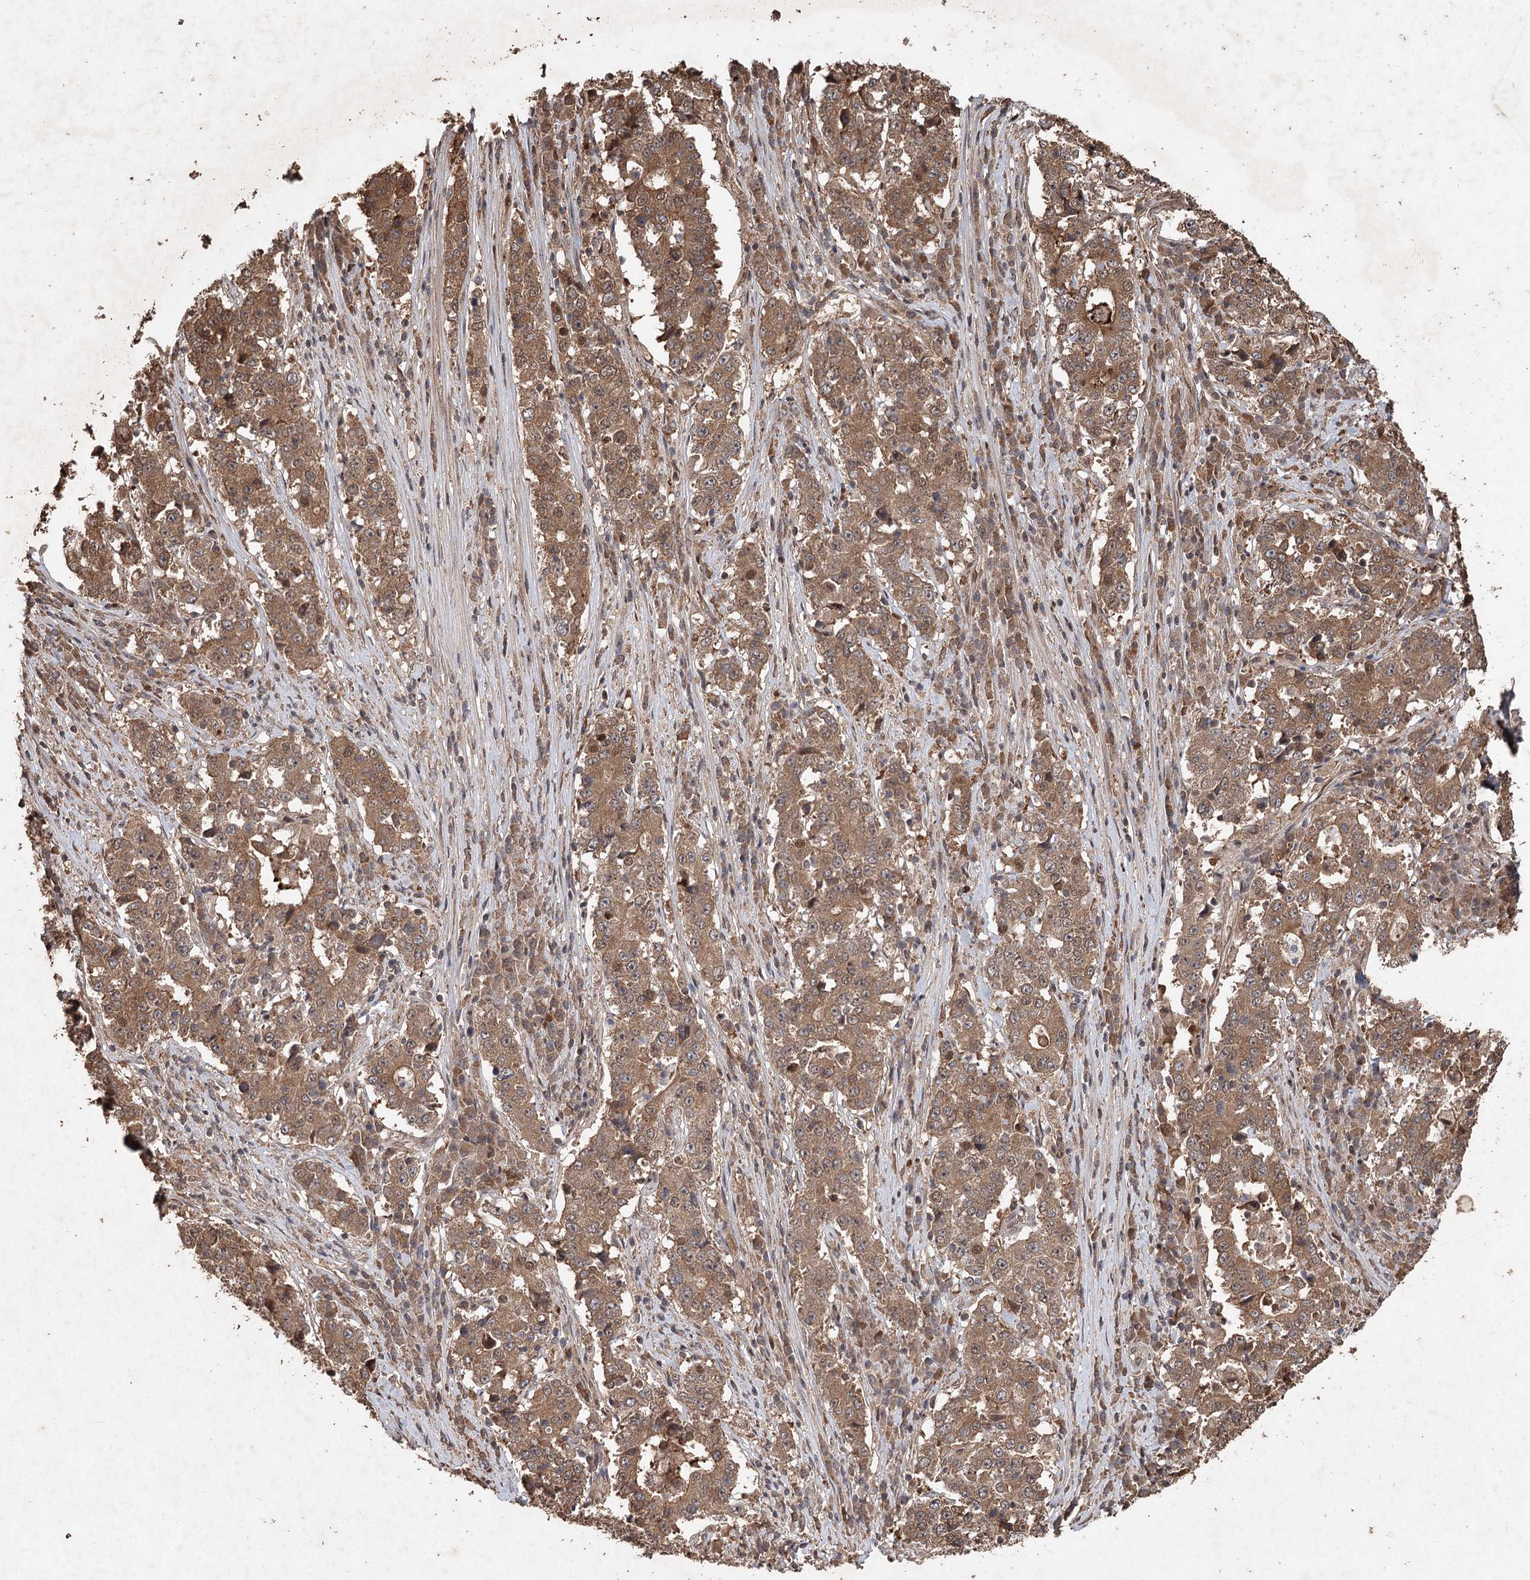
{"staining": {"intensity": "moderate", "quantity": ">75%", "location": "cytoplasmic/membranous"}, "tissue": "stomach cancer", "cell_type": "Tumor cells", "image_type": "cancer", "snomed": [{"axis": "morphology", "description": "Adenocarcinoma, NOS"}, {"axis": "topography", "description": "Stomach"}], "caption": "Human stomach cancer stained with a protein marker displays moderate staining in tumor cells.", "gene": "FBXO7", "patient": {"sex": "male", "age": 59}}